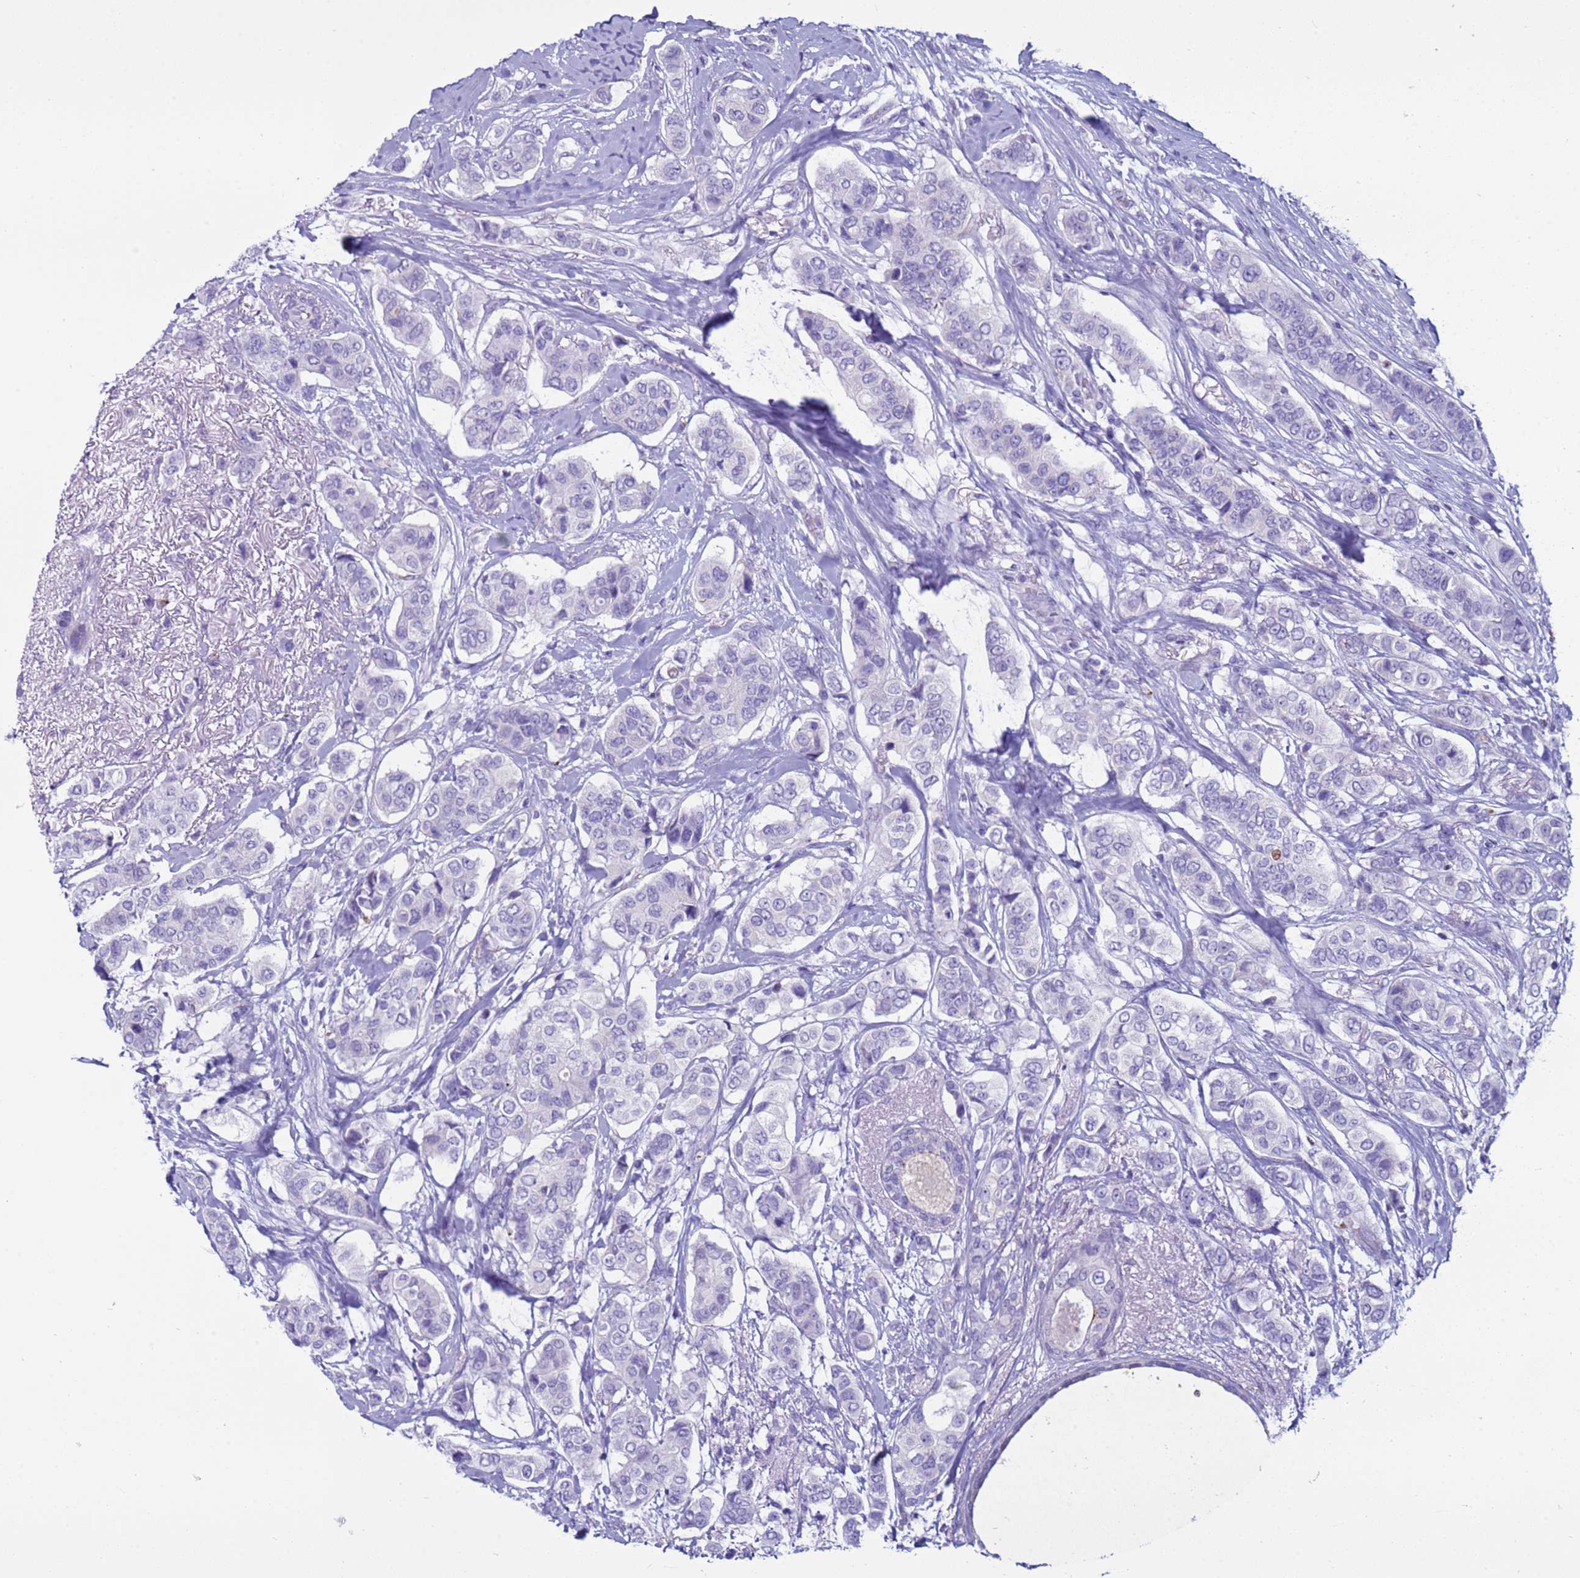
{"staining": {"intensity": "negative", "quantity": "none", "location": "none"}, "tissue": "breast cancer", "cell_type": "Tumor cells", "image_type": "cancer", "snomed": [{"axis": "morphology", "description": "Lobular carcinoma"}, {"axis": "topography", "description": "Breast"}], "caption": "DAB immunohistochemical staining of human breast lobular carcinoma demonstrates no significant staining in tumor cells. (DAB immunohistochemistry (IHC) with hematoxylin counter stain).", "gene": "CST4", "patient": {"sex": "female", "age": 51}}